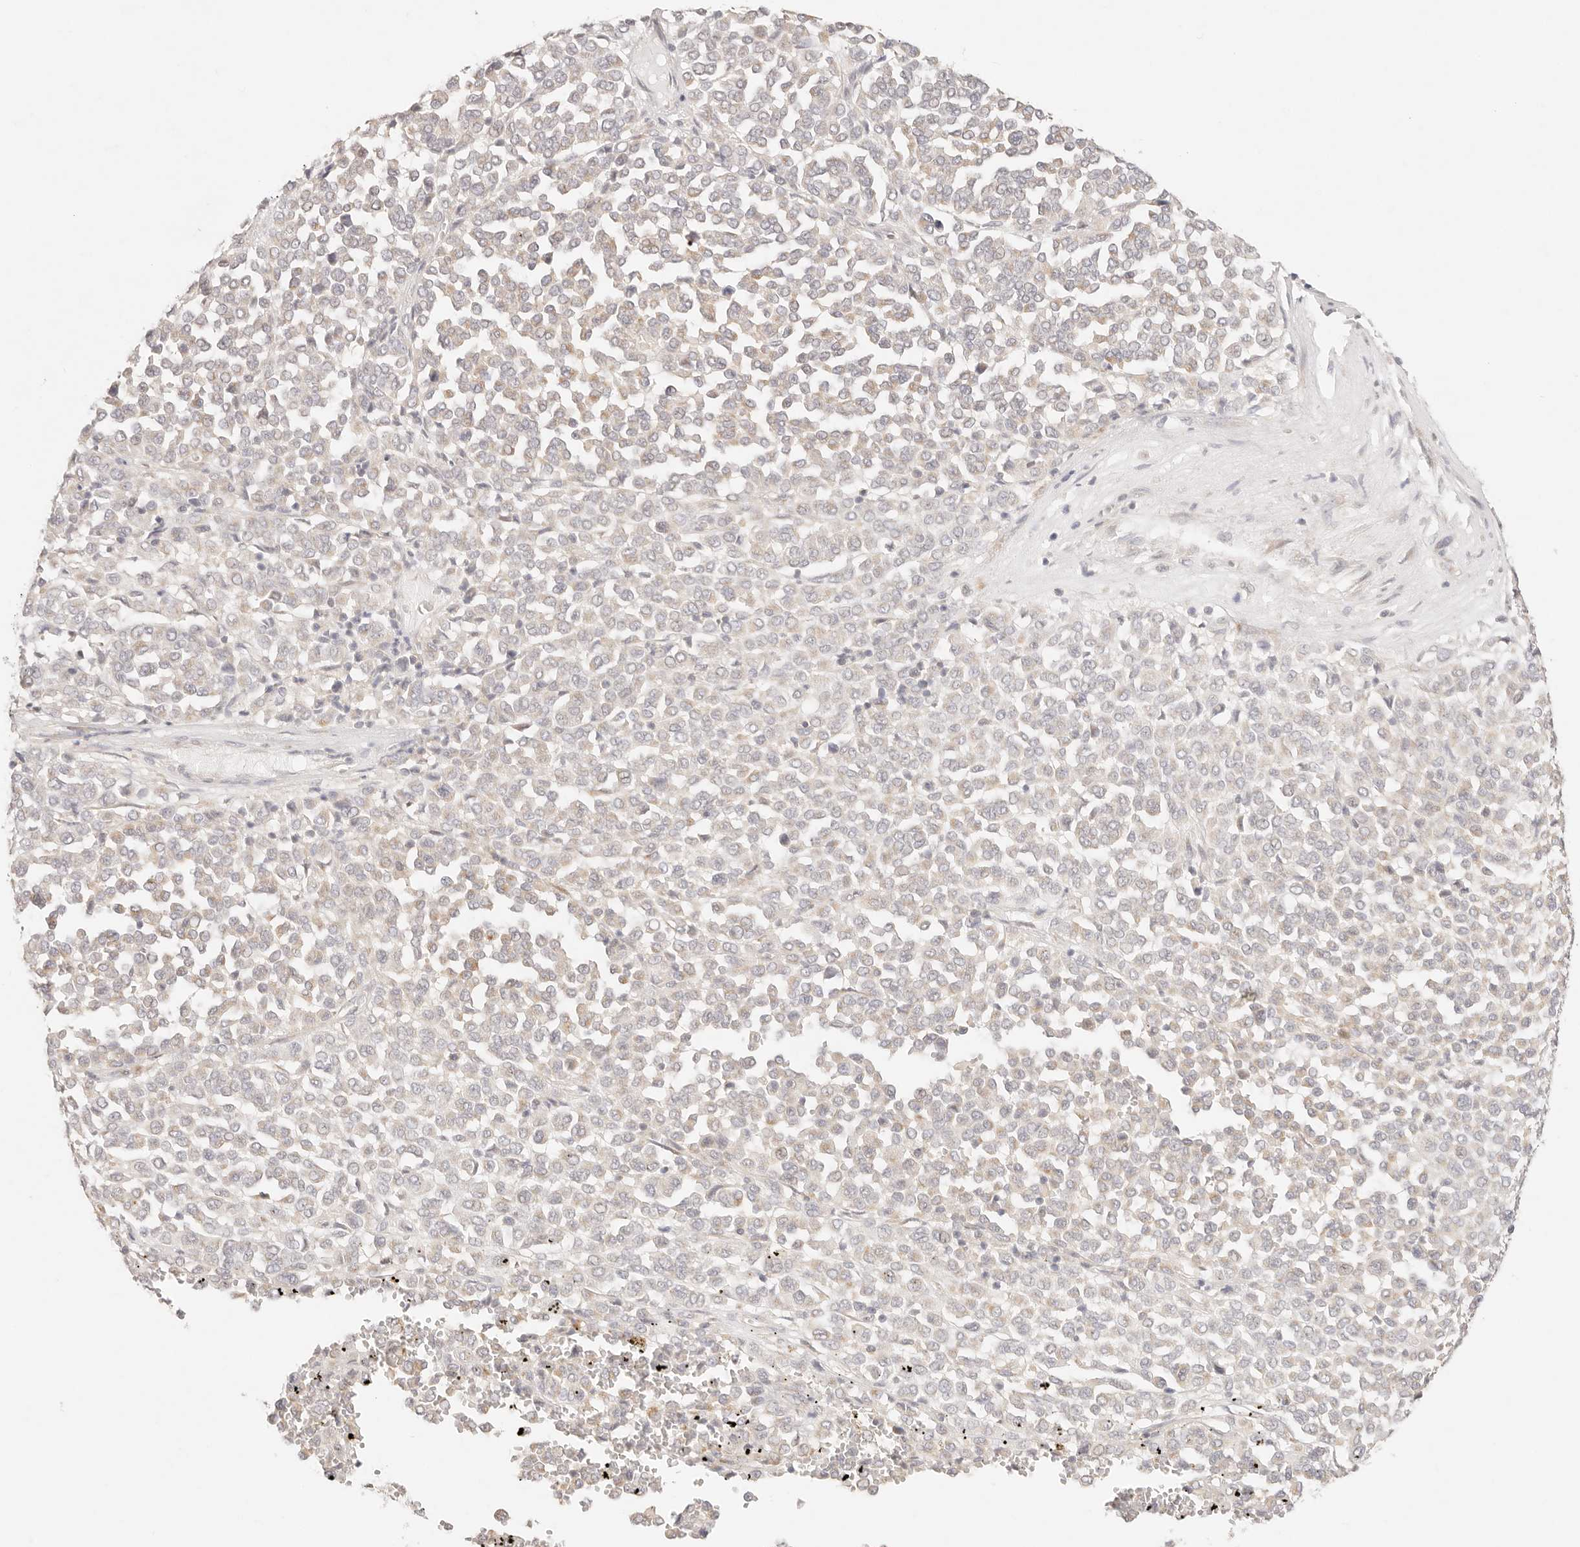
{"staining": {"intensity": "weak", "quantity": "<25%", "location": "cytoplasmic/membranous"}, "tissue": "melanoma", "cell_type": "Tumor cells", "image_type": "cancer", "snomed": [{"axis": "morphology", "description": "Malignant melanoma, Metastatic site"}, {"axis": "topography", "description": "Pancreas"}], "caption": "A high-resolution image shows immunohistochemistry staining of malignant melanoma (metastatic site), which shows no significant staining in tumor cells.", "gene": "GPR156", "patient": {"sex": "female", "age": 30}}